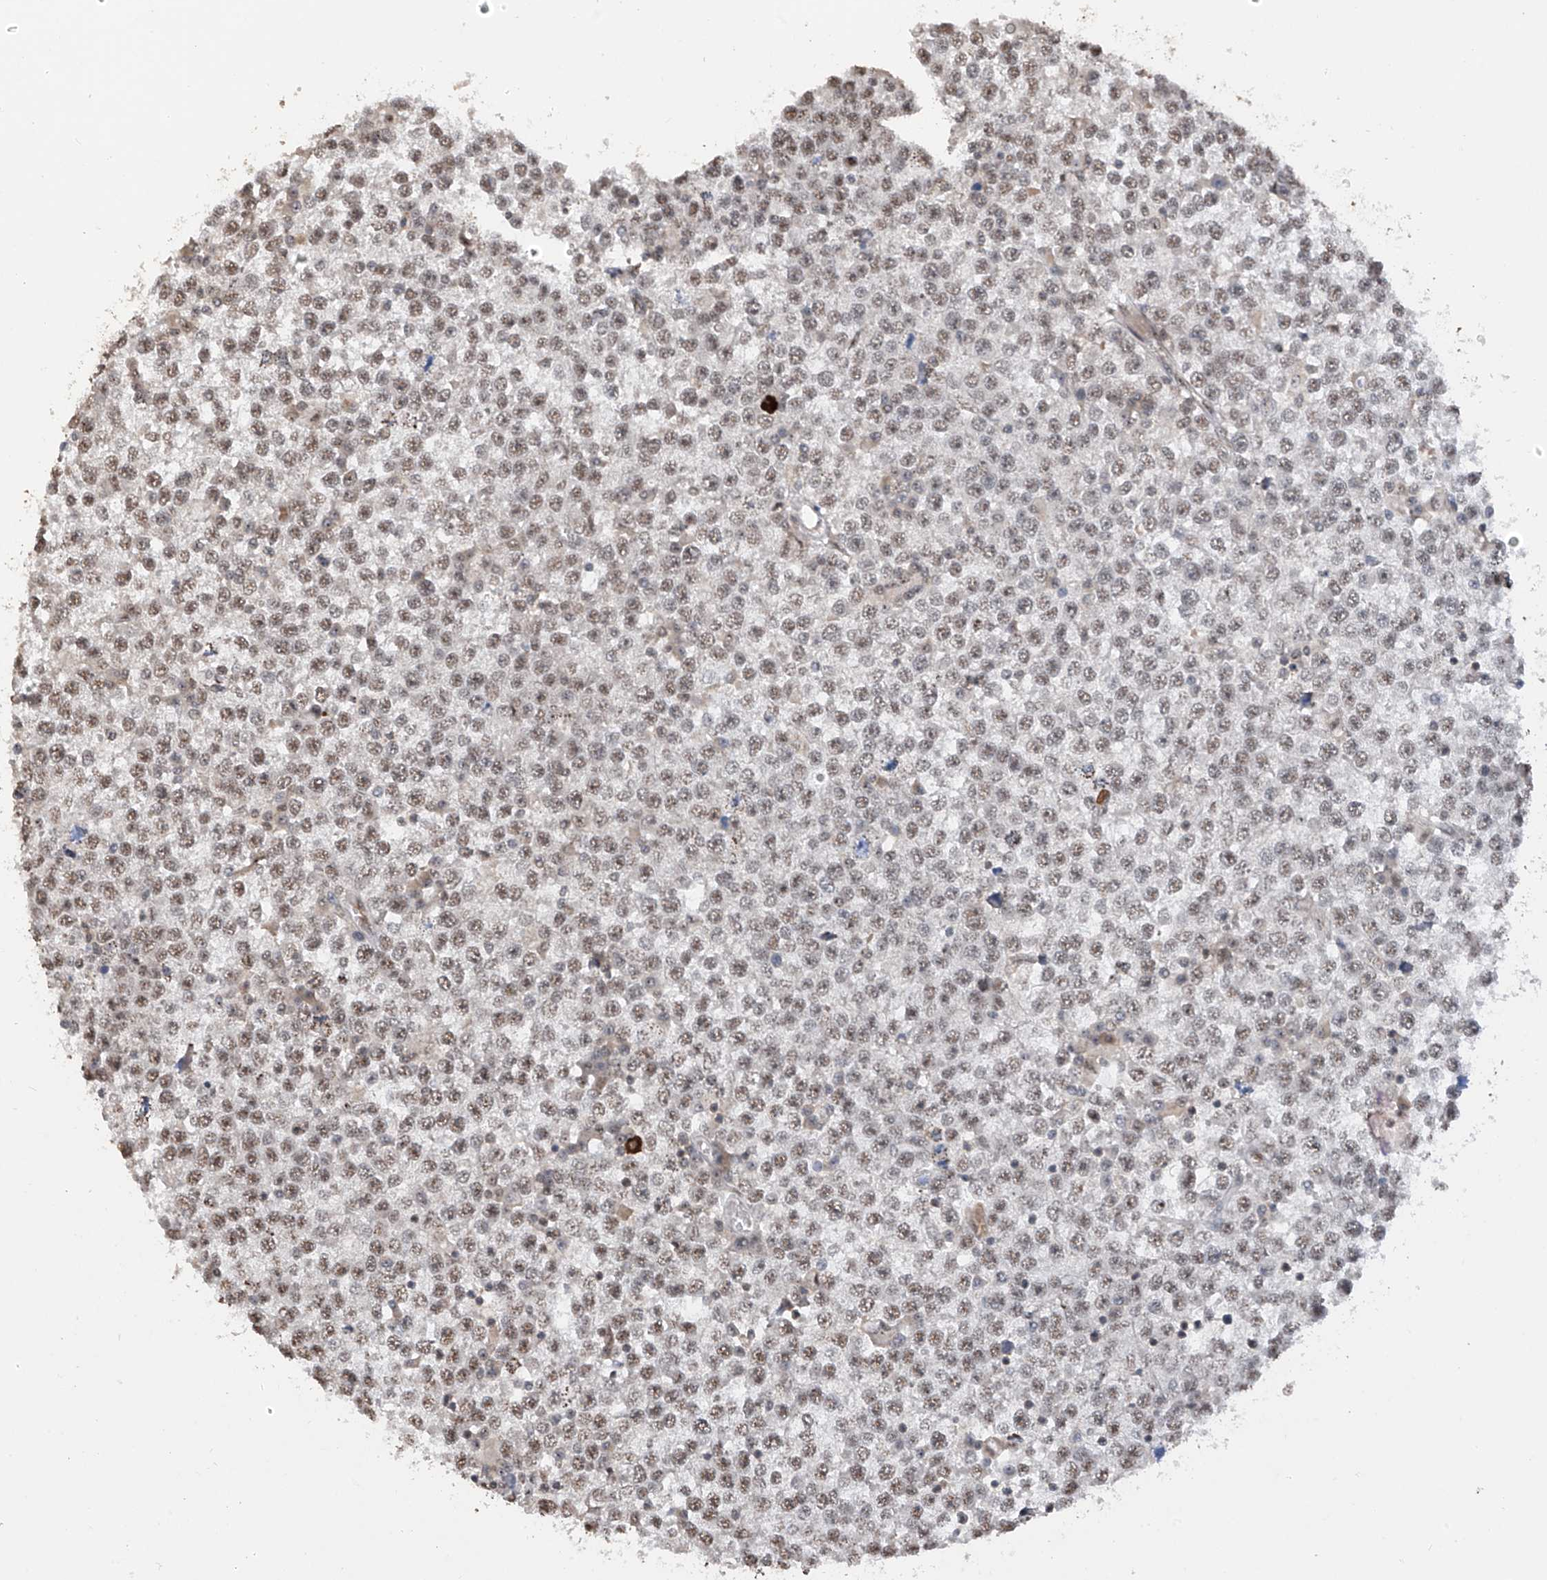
{"staining": {"intensity": "weak", "quantity": ">75%", "location": "nuclear"}, "tissue": "testis cancer", "cell_type": "Tumor cells", "image_type": "cancer", "snomed": [{"axis": "morphology", "description": "Seminoma, NOS"}, {"axis": "topography", "description": "Testis"}], "caption": "This is a histology image of immunohistochemistry (IHC) staining of seminoma (testis), which shows weak positivity in the nuclear of tumor cells.", "gene": "C1orf131", "patient": {"sex": "male", "age": 65}}